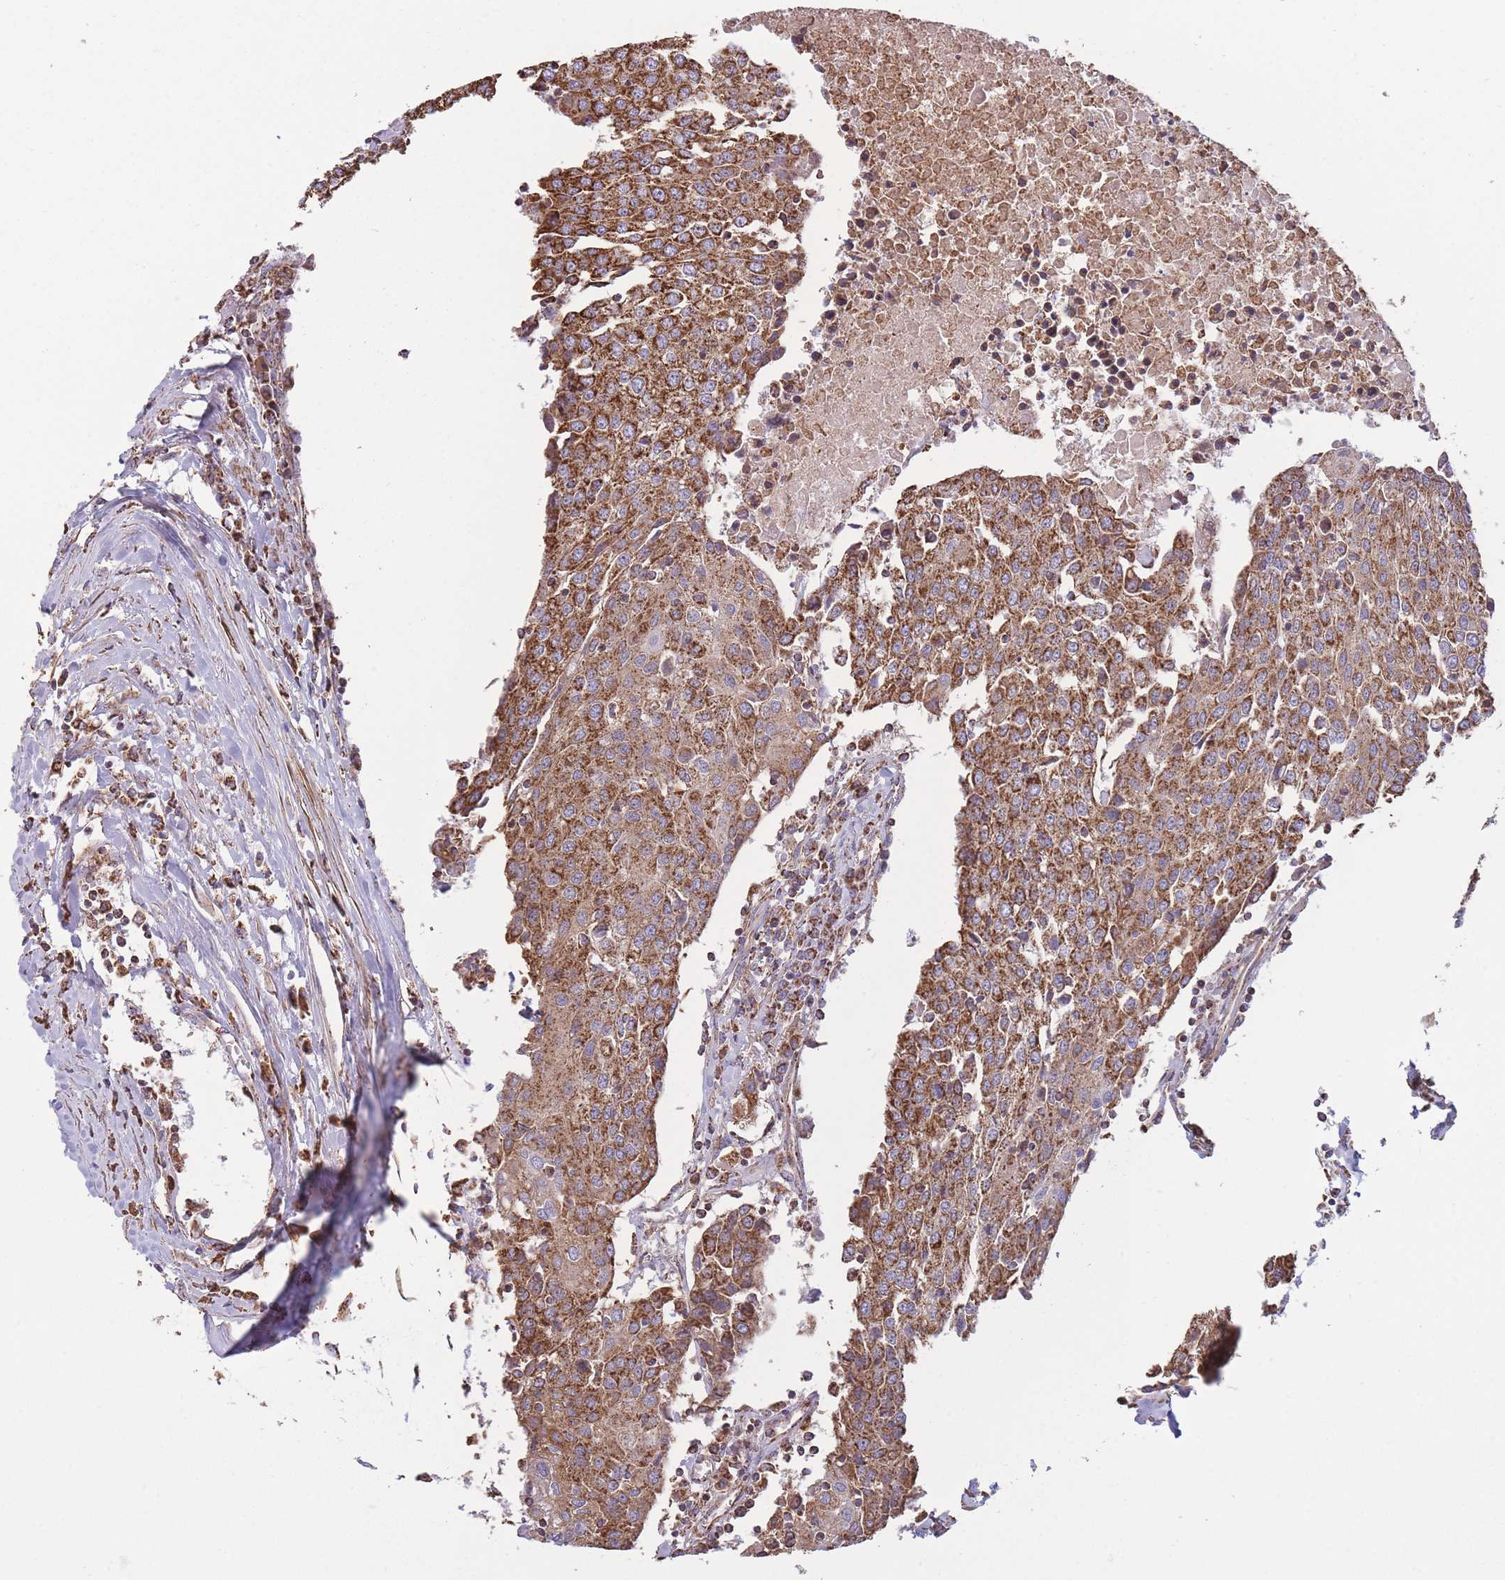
{"staining": {"intensity": "strong", "quantity": ">75%", "location": "cytoplasmic/membranous"}, "tissue": "urothelial cancer", "cell_type": "Tumor cells", "image_type": "cancer", "snomed": [{"axis": "morphology", "description": "Urothelial carcinoma, High grade"}, {"axis": "topography", "description": "Urinary bladder"}], "caption": "Immunohistochemical staining of urothelial cancer exhibits high levels of strong cytoplasmic/membranous protein staining in approximately >75% of tumor cells.", "gene": "KIF16B", "patient": {"sex": "female", "age": 85}}